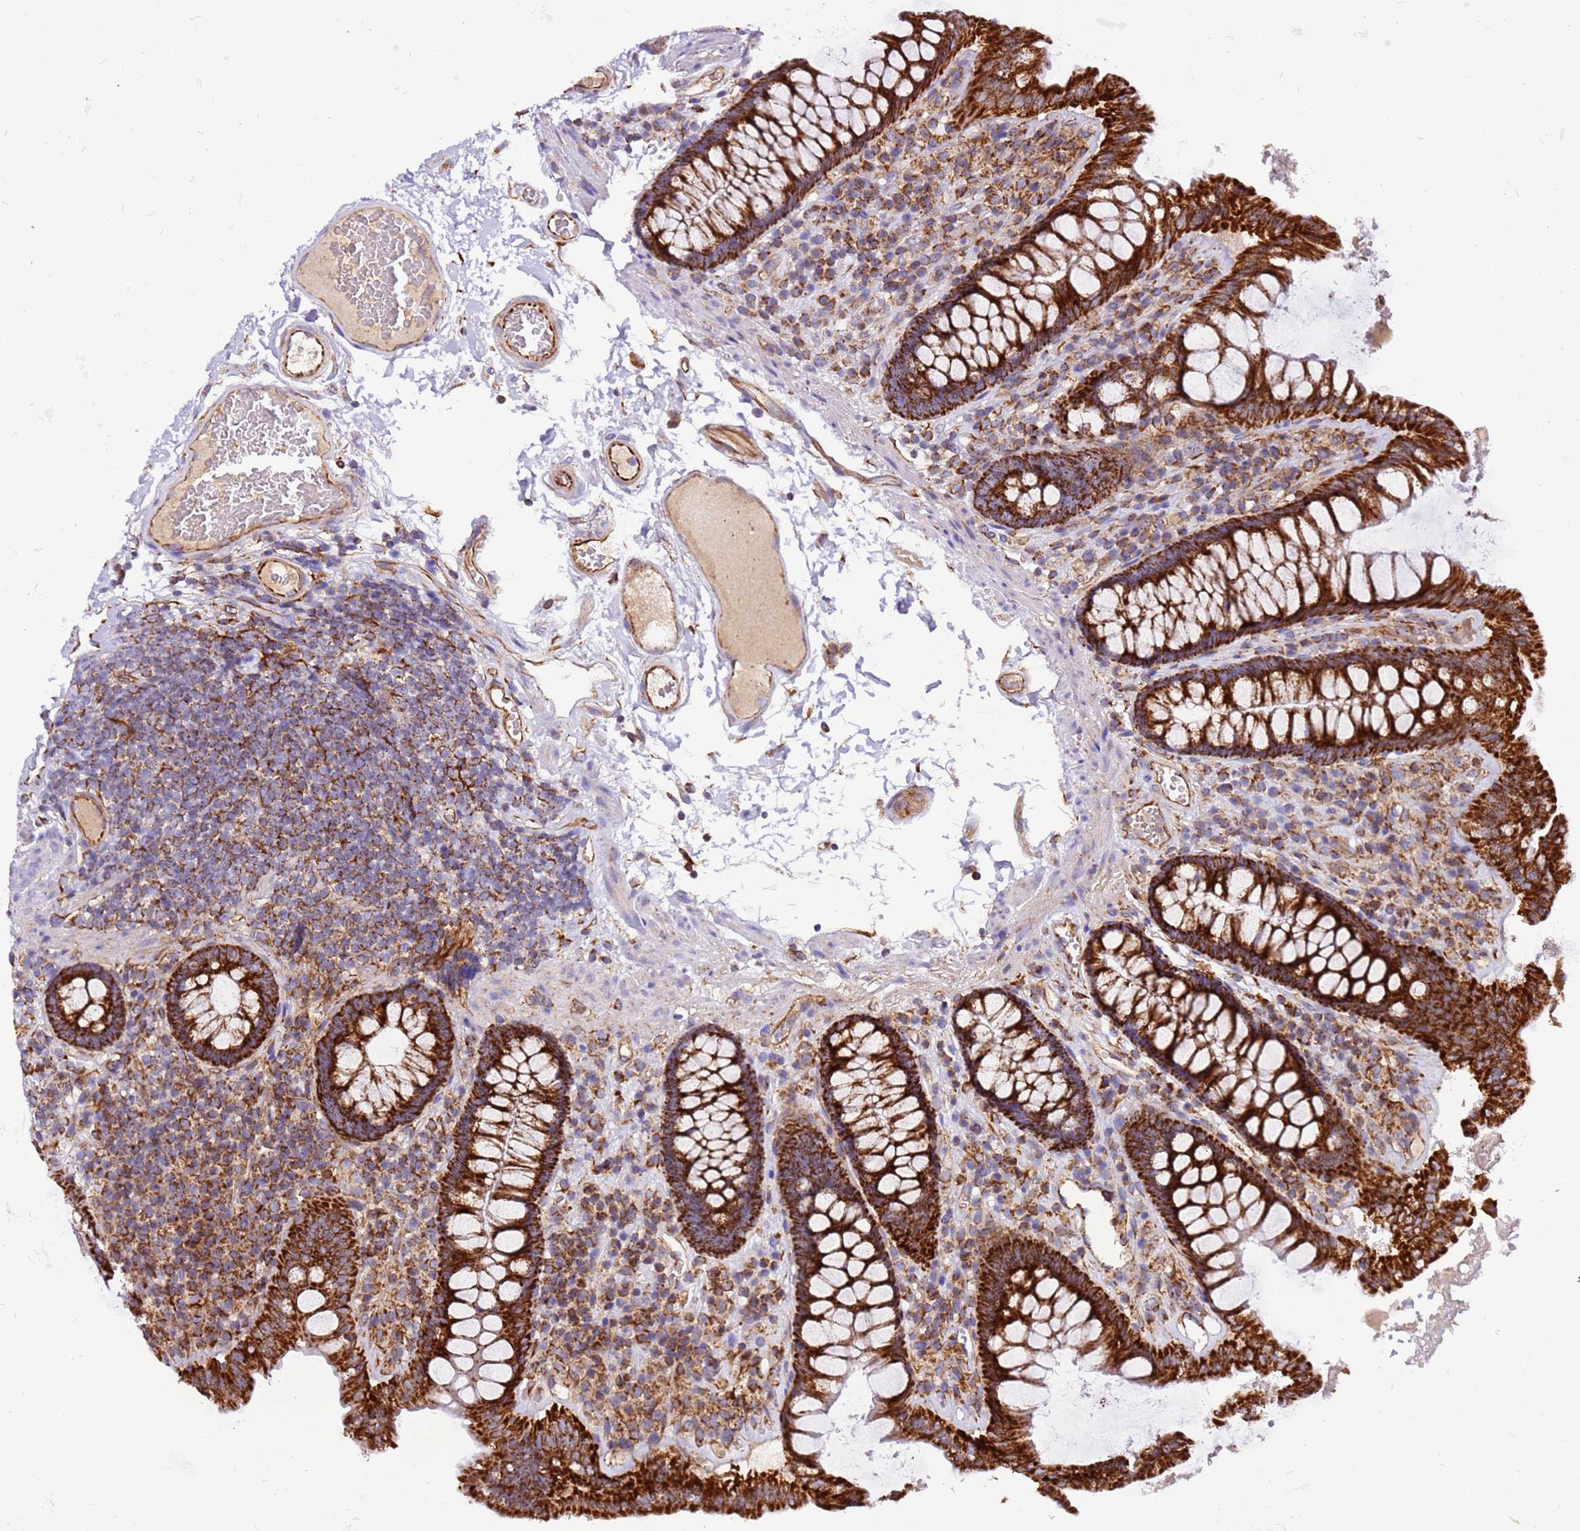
{"staining": {"intensity": "strong", "quantity": ">75%", "location": "cytoplasmic/membranous"}, "tissue": "colon", "cell_type": "Endothelial cells", "image_type": "normal", "snomed": [{"axis": "morphology", "description": "Normal tissue, NOS"}, {"axis": "topography", "description": "Colon"}], "caption": "Immunohistochemistry image of benign colon: colon stained using immunohistochemistry reveals high levels of strong protein expression localized specifically in the cytoplasmic/membranous of endothelial cells, appearing as a cytoplasmic/membranous brown color.", "gene": "MRPL20", "patient": {"sex": "male", "age": 84}}